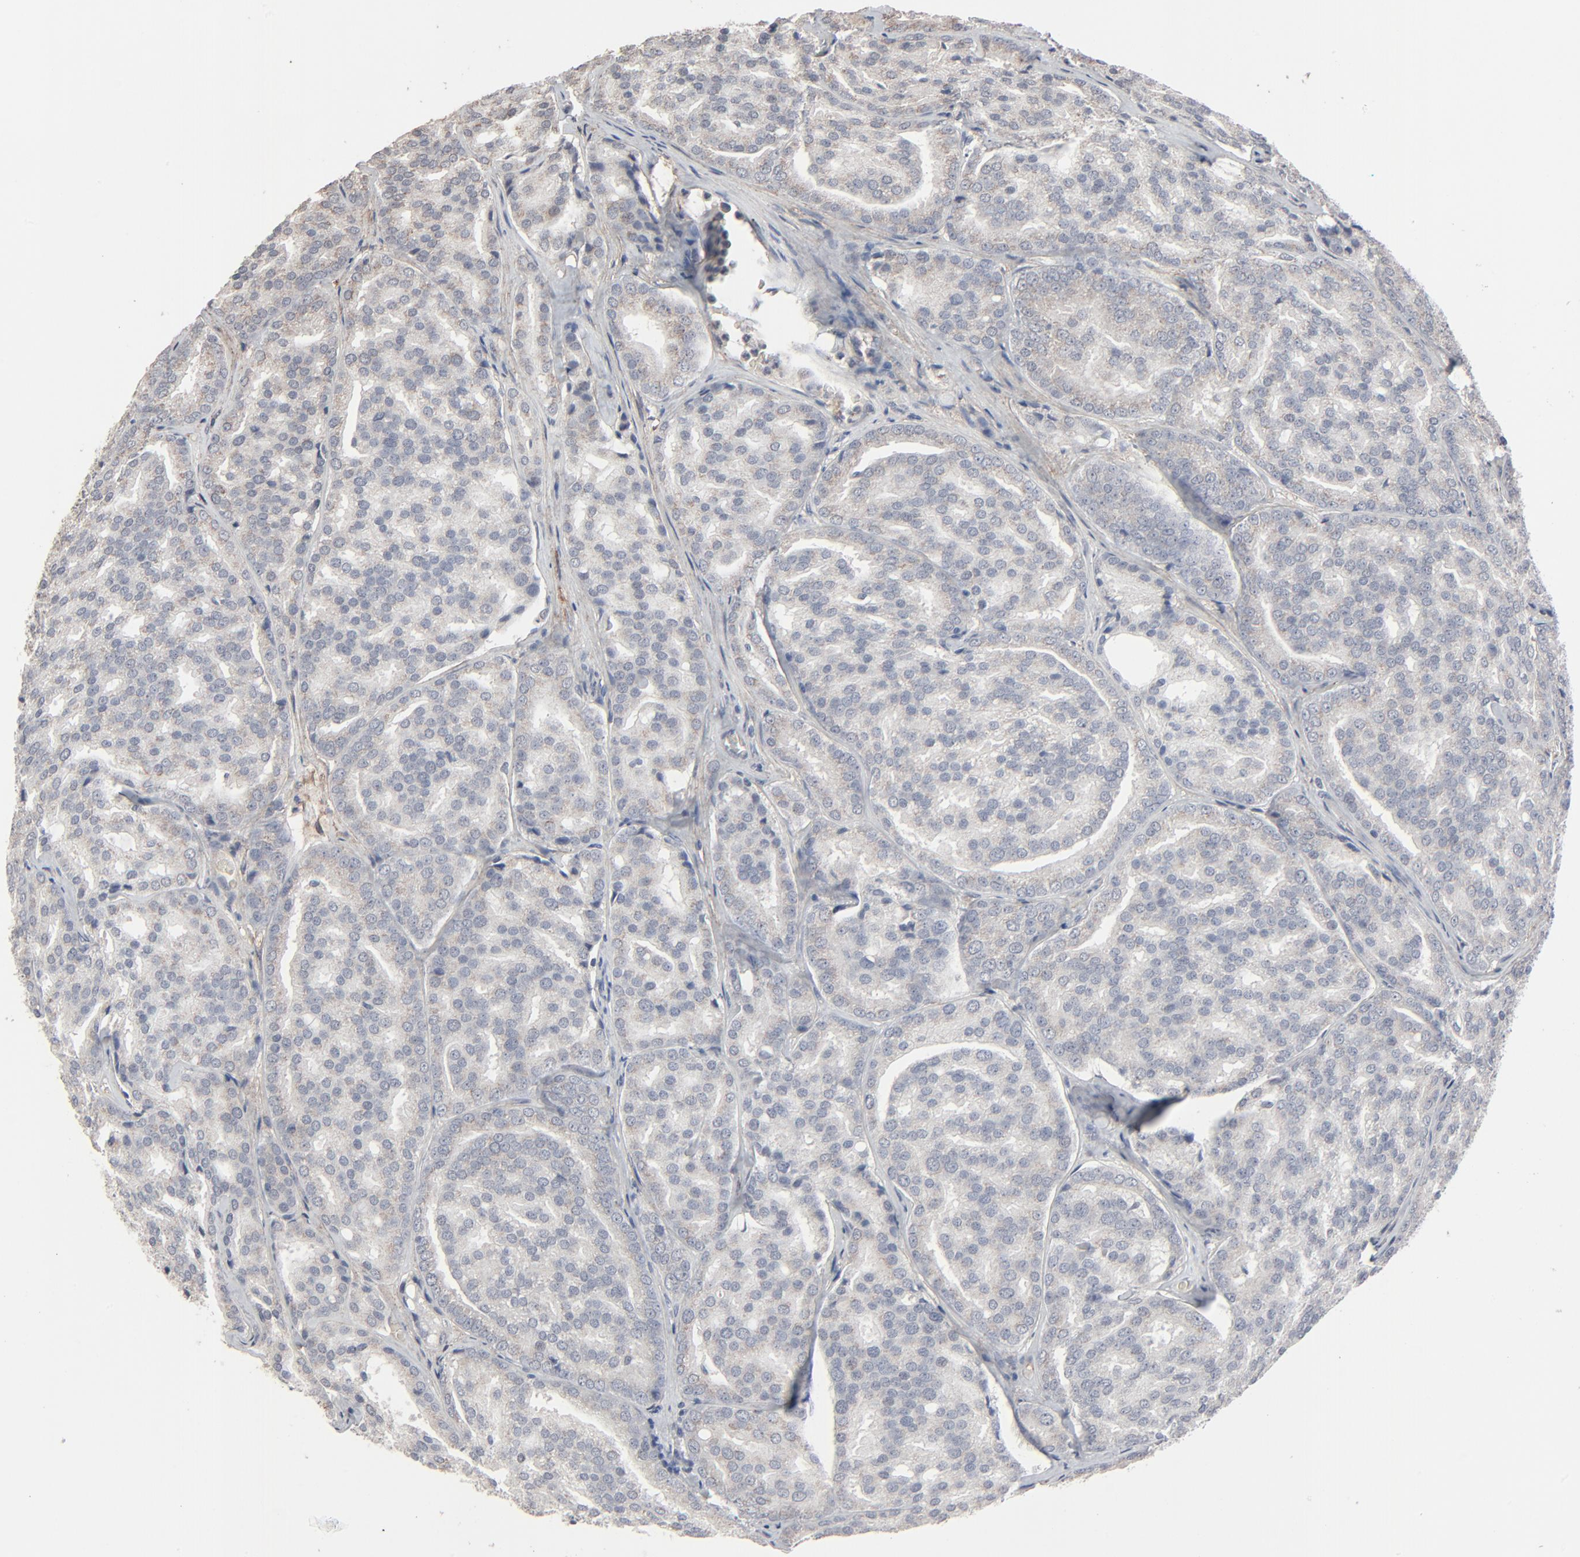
{"staining": {"intensity": "weak", "quantity": "<25%", "location": "cytoplasmic/membranous"}, "tissue": "prostate cancer", "cell_type": "Tumor cells", "image_type": "cancer", "snomed": [{"axis": "morphology", "description": "Adenocarcinoma, High grade"}, {"axis": "topography", "description": "Prostate"}], "caption": "A high-resolution image shows IHC staining of adenocarcinoma (high-grade) (prostate), which shows no significant positivity in tumor cells.", "gene": "JAM3", "patient": {"sex": "male", "age": 64}}